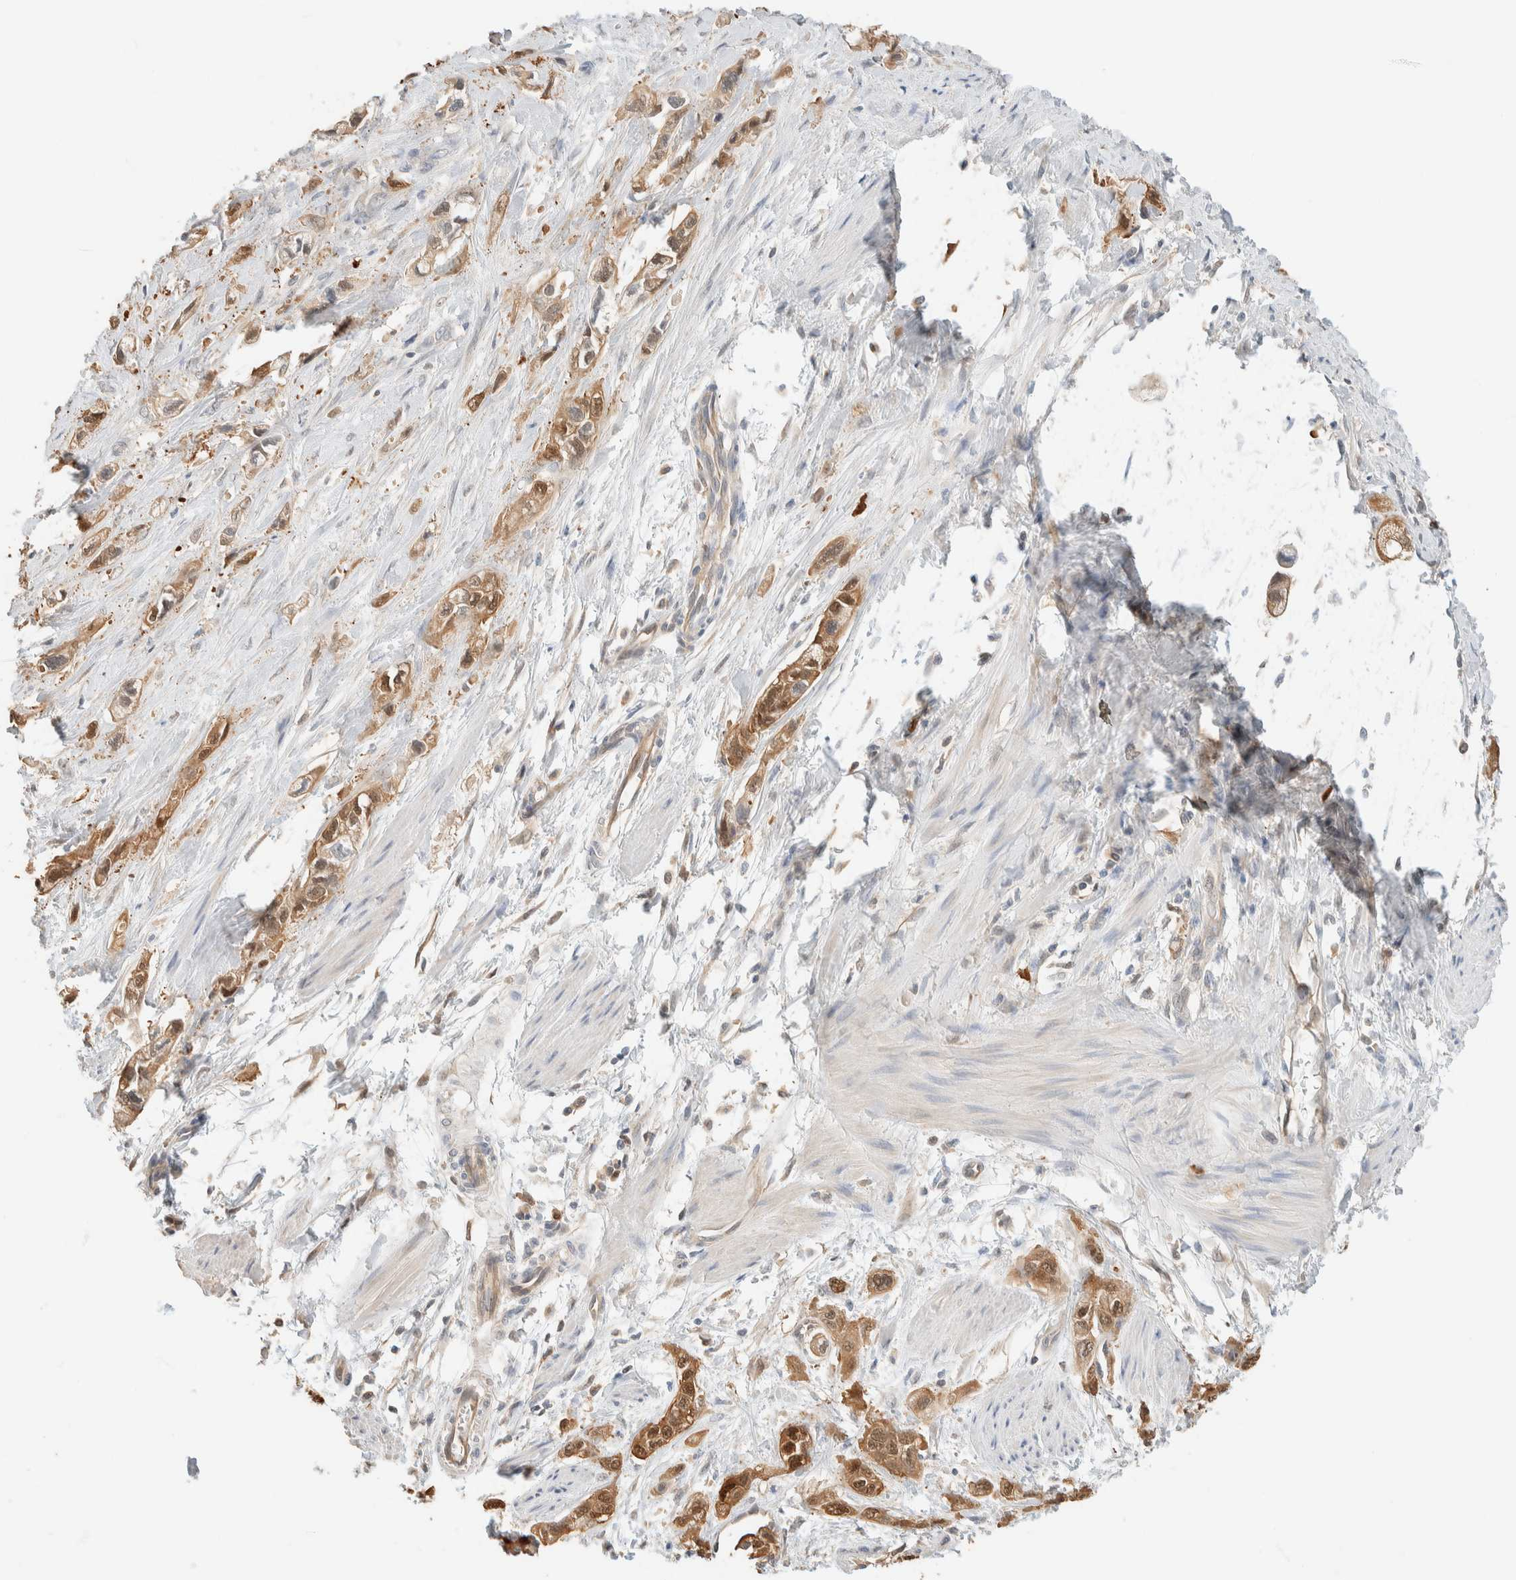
{"staining": {"intensity": "moderate", "quantity": ">75%", "location": "cytoplasmic/membranous,nuclear"}, "tissue": "pancreatic cancer", "cell_type": "Tumor cells", "image_type": "cancer", "snomed": [{"axis": "morphology", "description": "Adenocarcinoma, NOS"}, {"axis": "topography", "description": "Pancreas"}], "caption": "Moderate cytoplasmic/membranous and nuclear positivity for a protein is present in about >75% of tumor cells of pancreatic cancer using immunohistochemistry (IHC).", "gene": "SETD4", "patient": {"sex": "male", "age": 74}}